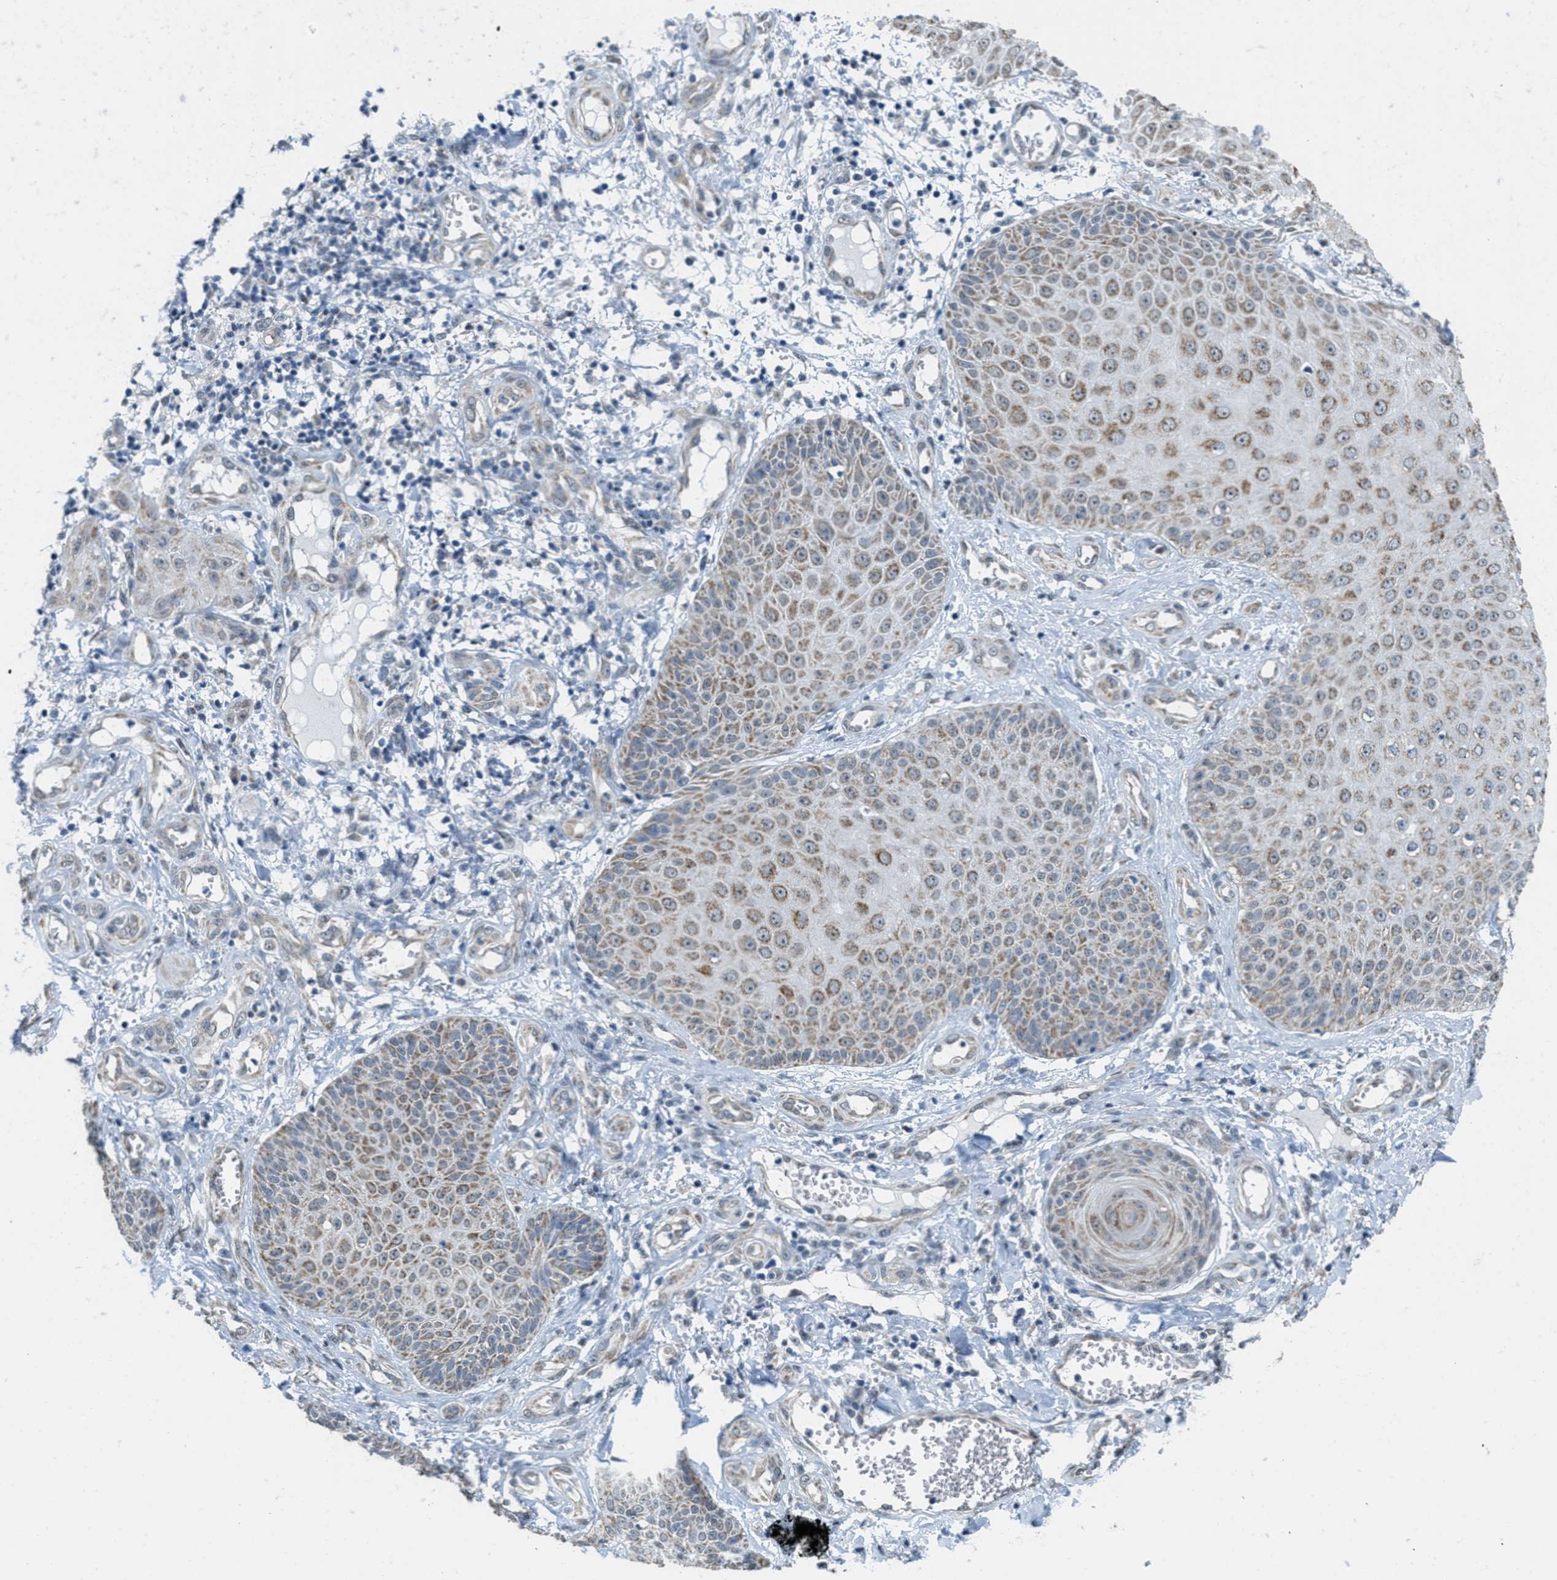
{"staining": {"intensity": "moderate", "quantity": ">75%", "location": "cytoplasmic/membranous"}, "tissue": "skin cancer", "cell_type": "Tumor cells", "image_type": "cancer", "snomed": [{"axis": "morphology", "description": "Squamous cell carcinoma, NOS"}, {"axis": "topography", "description": "Skin"}], "caption": "Protein analysis of skin cancer tissue exhibits moderate cytoplasmic/membranous positivity in about >75% of tumor cells.", "gene": "TOMM70", "patient": {"sex": "male", "age": 74}}